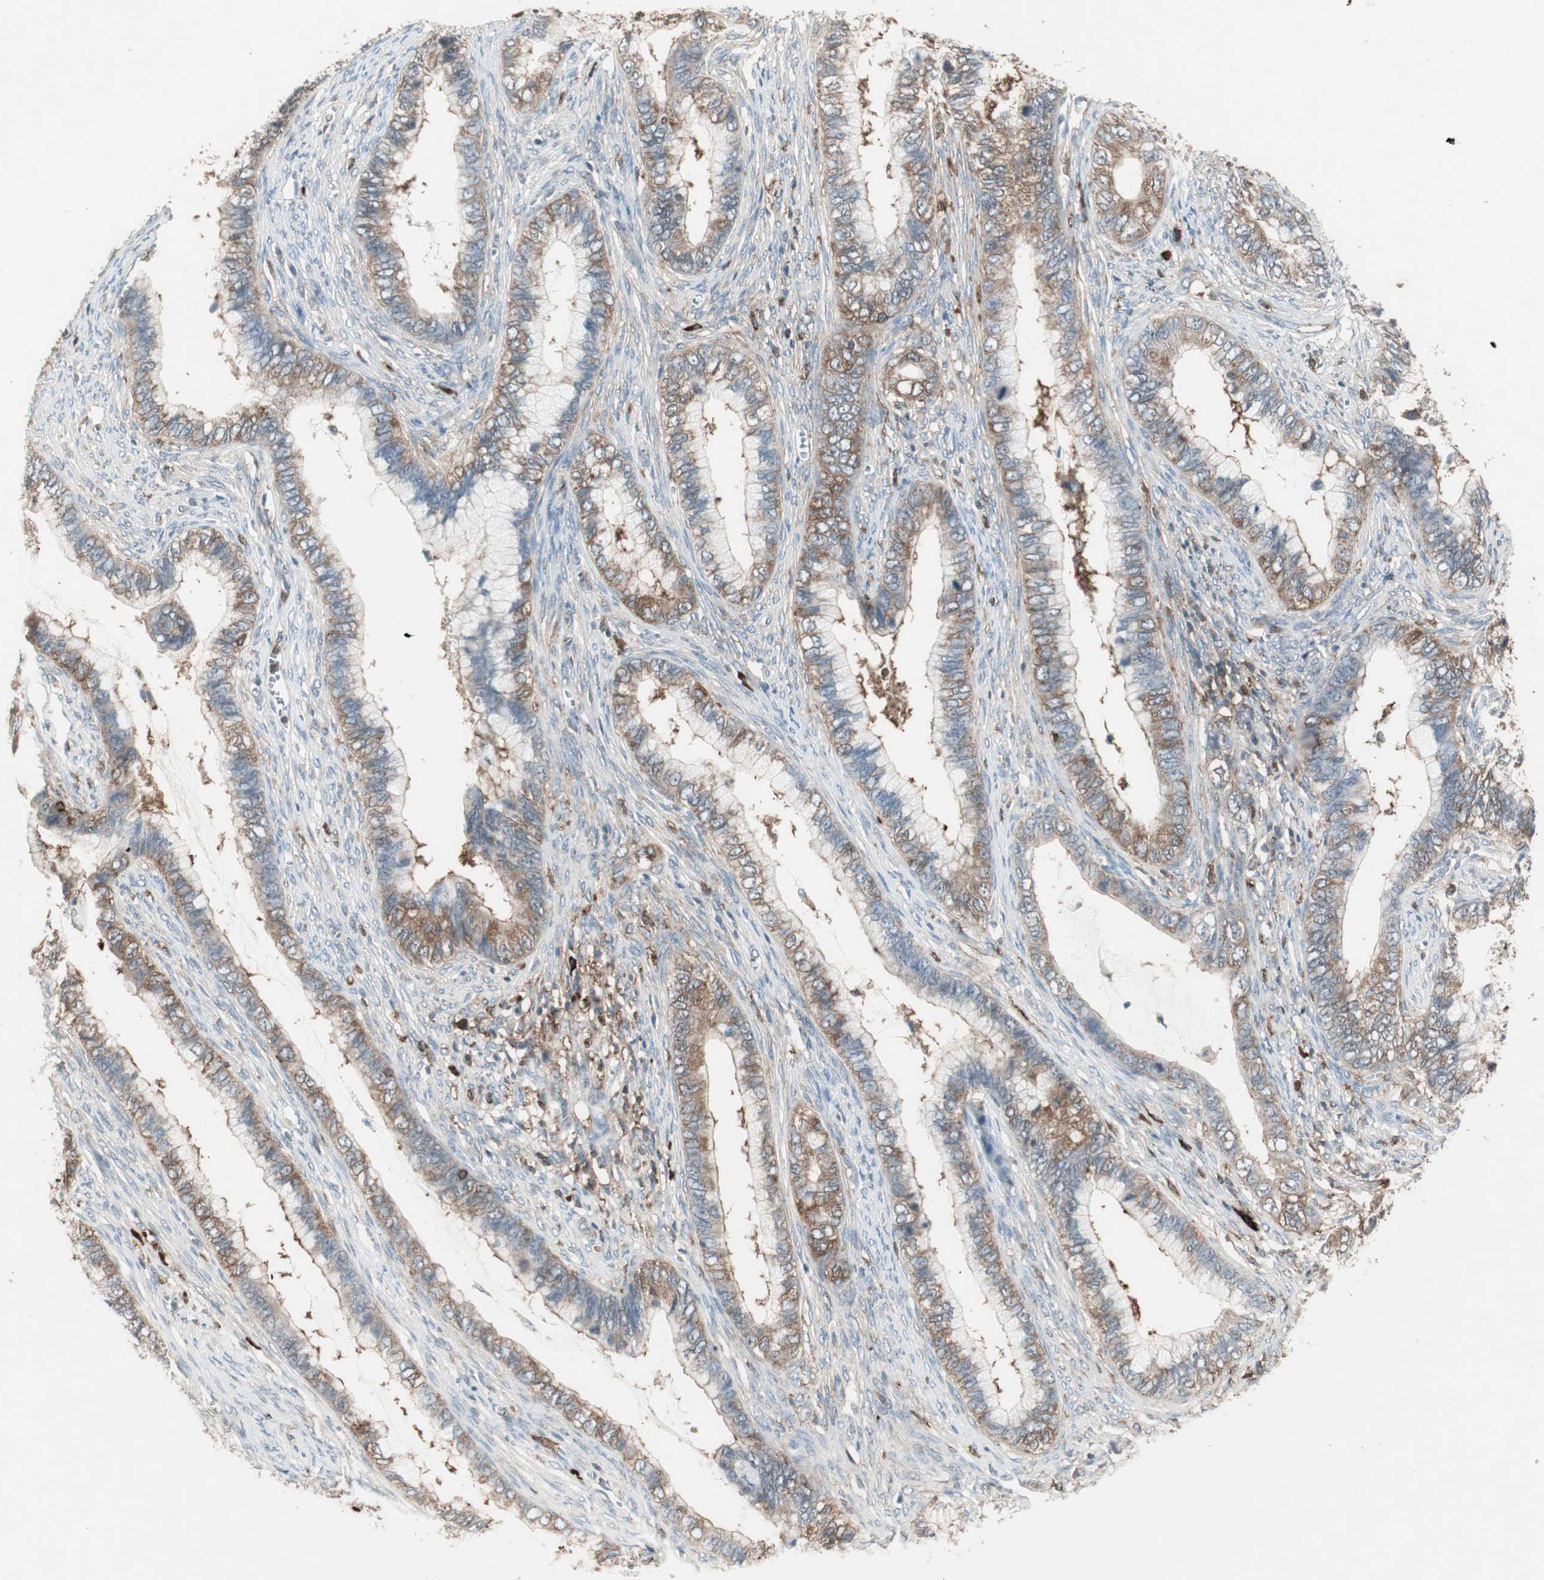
{"staining": {"intensity": "moderate", "quantity": "25%-75%", "location": "cytoplasmic/membranous"}, "tissue": "cervical cancer", "cell_type": "Tumor cells", "image_type": "cancer", "snomed": [{"axis": "morphology", "description": "Adenocarcinoma, NOS"}, {"axis": "topography", "description": "Cervix"}], "caption": "Cervical cancer stained with immunohistochemistry (IHC) displays moderate cytoplasmic/membranous staining in about 25%-75% of tumor cells.", "gene": "MMP3", "patient": {"sex": "female", "age": 44}}